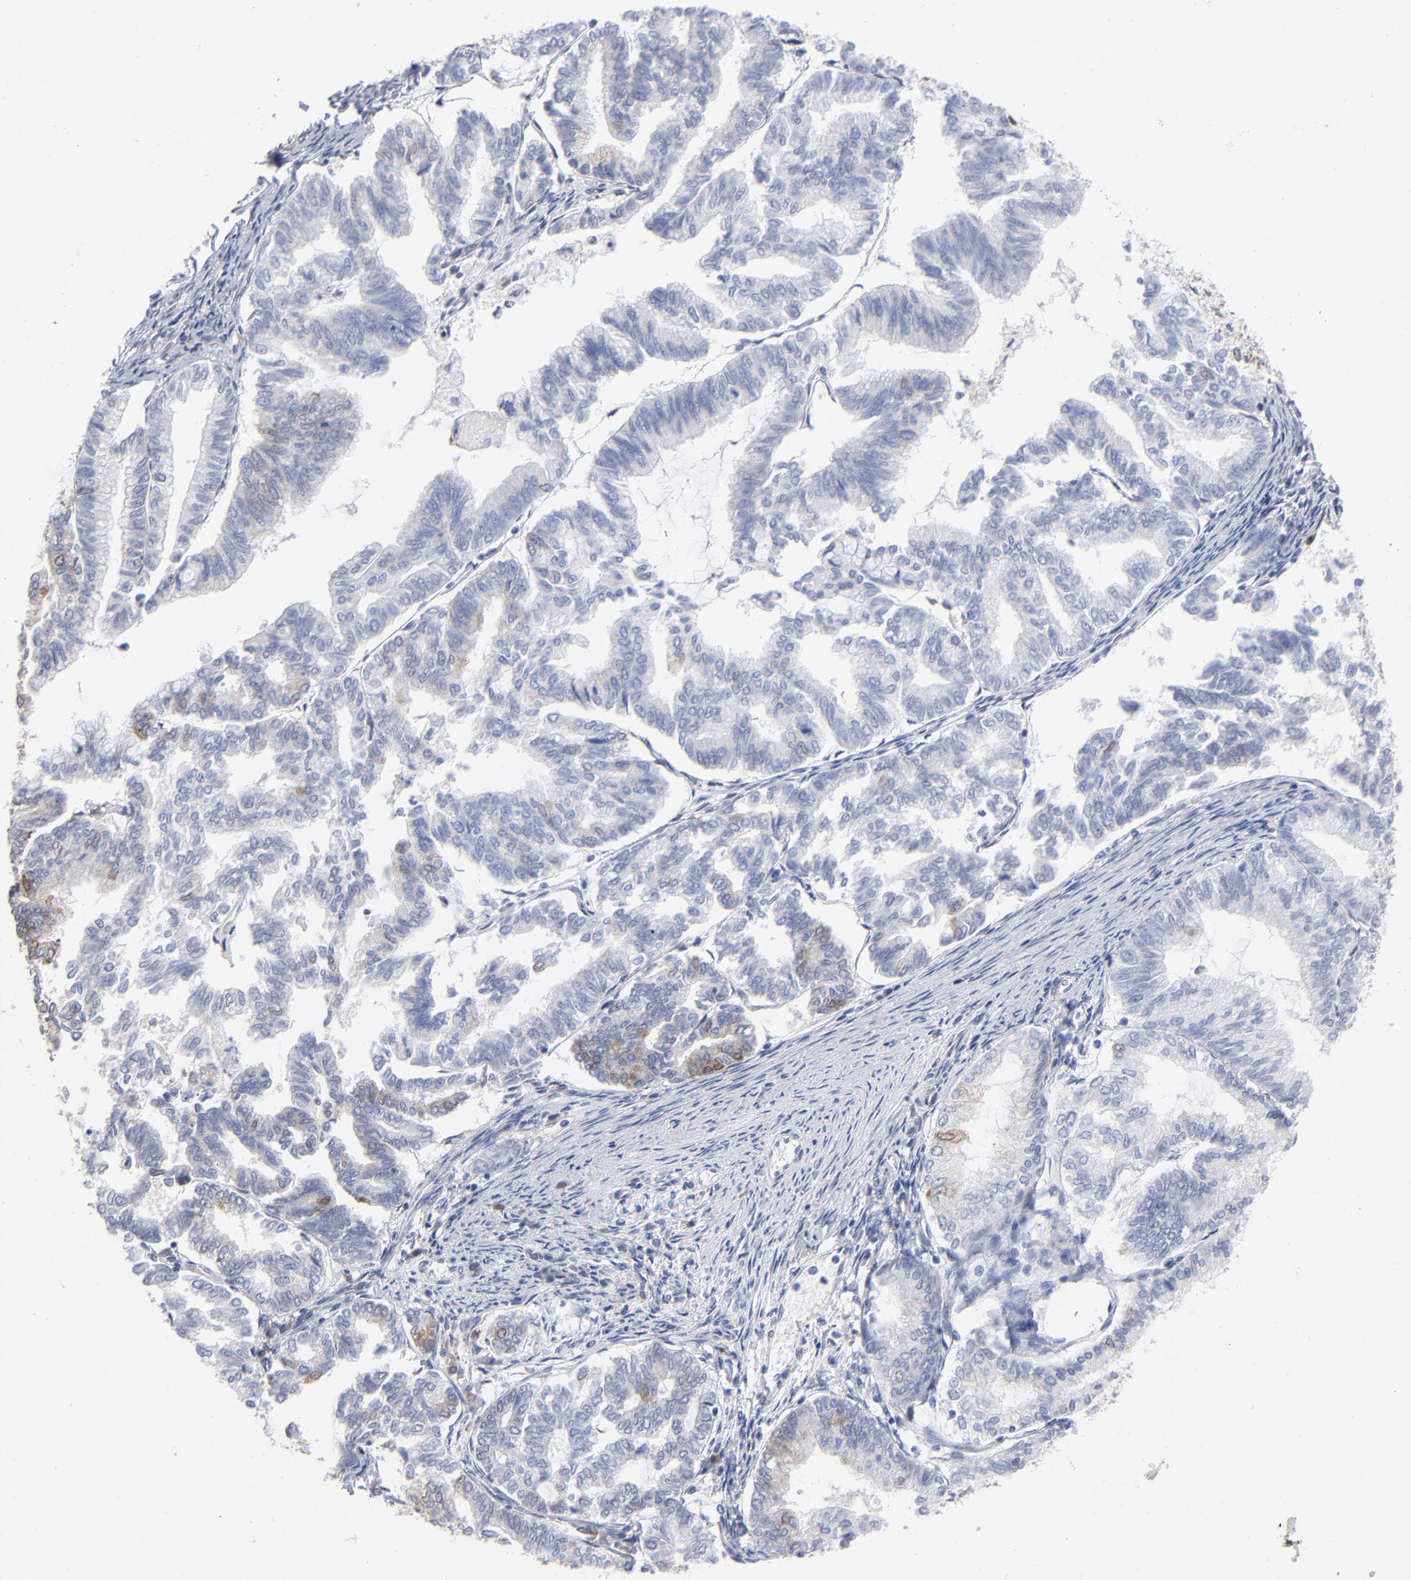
{"staining": {"intensity": "weak", "quantity": "<25%", "location": "cytoplasmic/membranous"}, "tissue": "endometrial cancer", "cell_type": "Tumor cells", "image_type": "cancer", "snomed": [{"axis": "morphology", "description": "Adenocarcinoma, NOS"}, {"axis": "topography", "description": "Endometrium"}], "caption": "This is a micrograph of immunohistochemistry staining of endometrial cancer (adenocarcinoma), which shows no expression in tumor cells. (IHC, brightfield microscopy, high magnification).", "gene": "CHCHD10", "patient": {"sex": "female", "age": 79}}